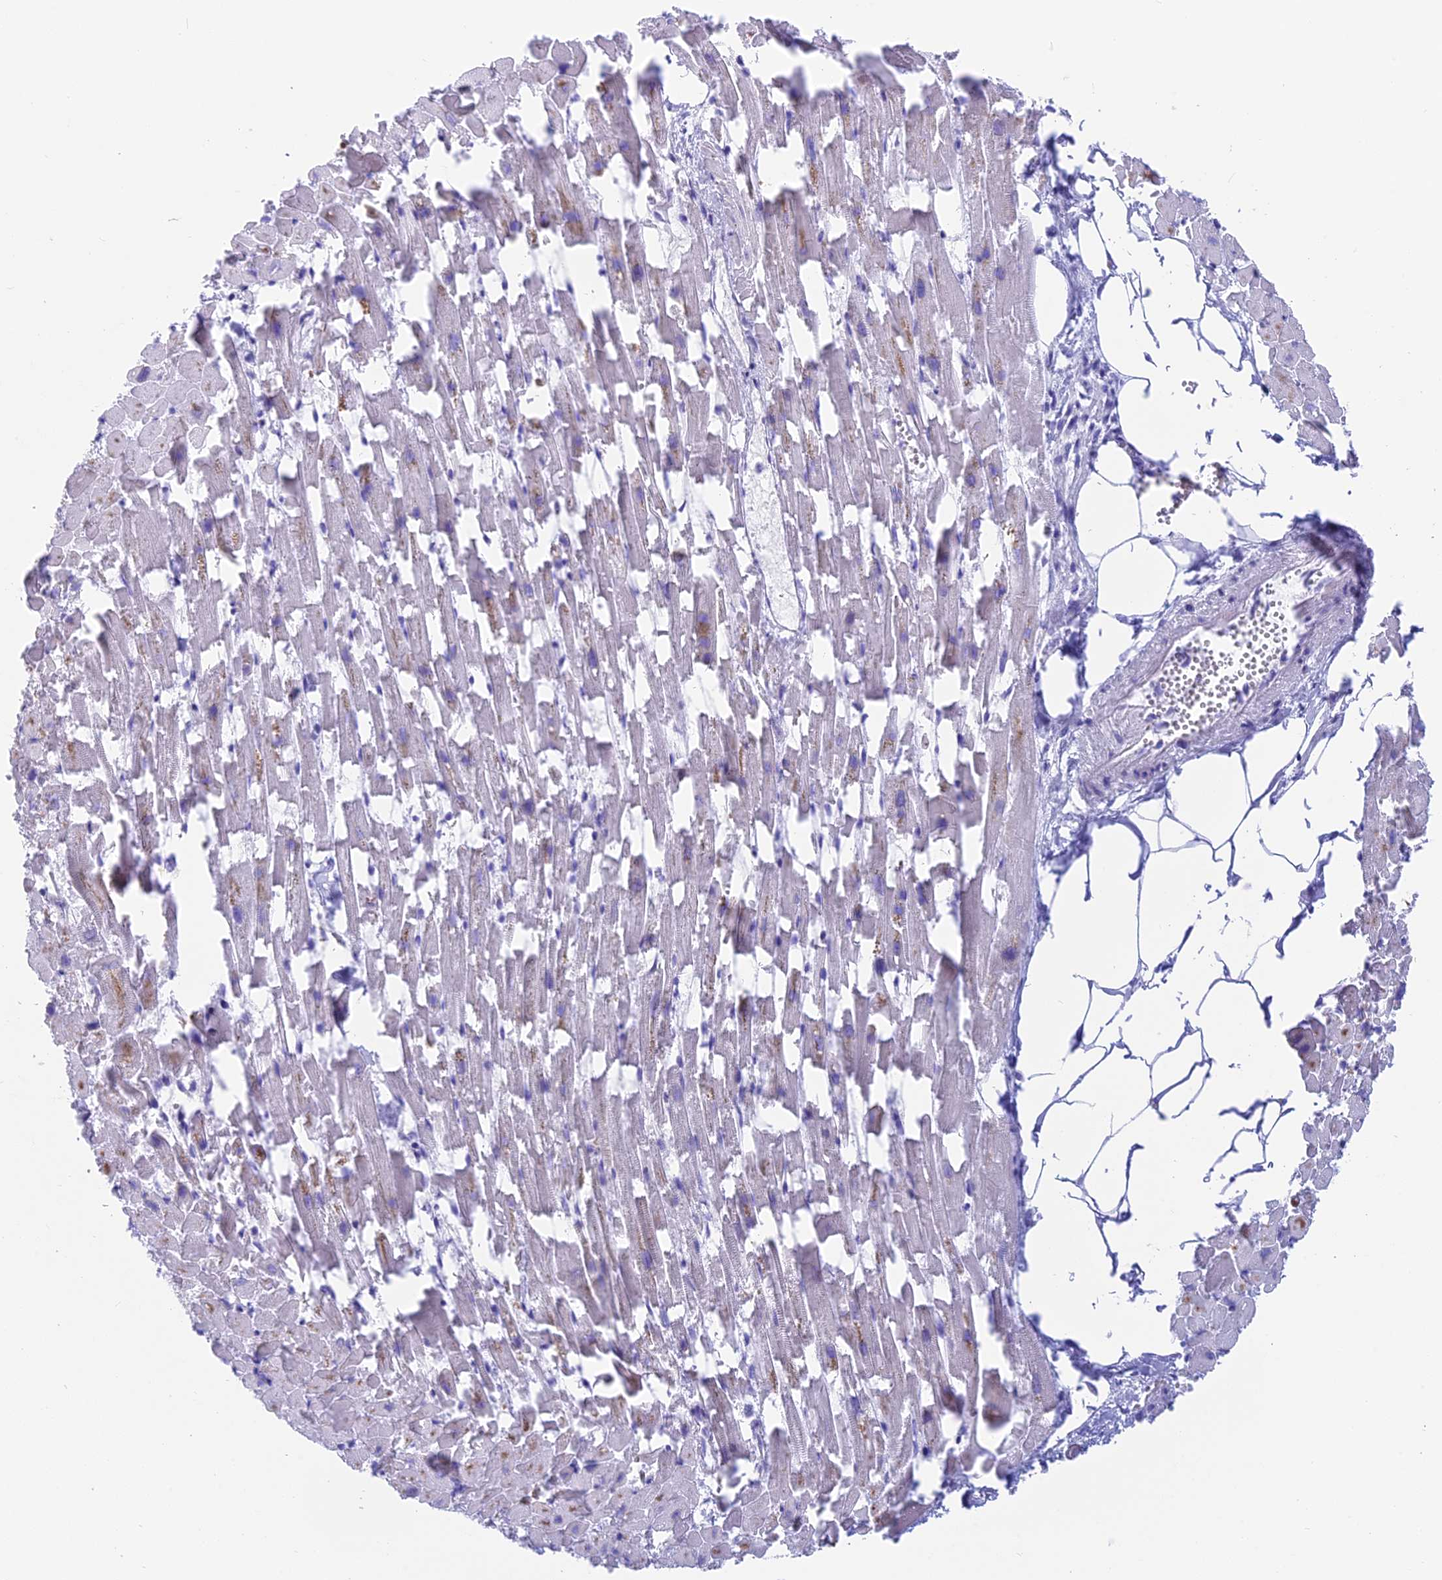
{"staining": {"intensity": "negative", "quantity": "none", "location": "none"}, "tissue": "heart muscle", "cell_type": "Cardiomyocytes", "image_type": "normal", "snomed": [{"axis": "morphology", "description": "Normal tissue, NOS"}, {"axis": "topography", "description": "Heart"}], "caption": "Cardiomyocytes are negative for protein expression in benign human heart muscle. (DAB immunohistochemistry, high magnification).", "gene": "SNTN", "patient": {"sex": "female", "age": 64}}